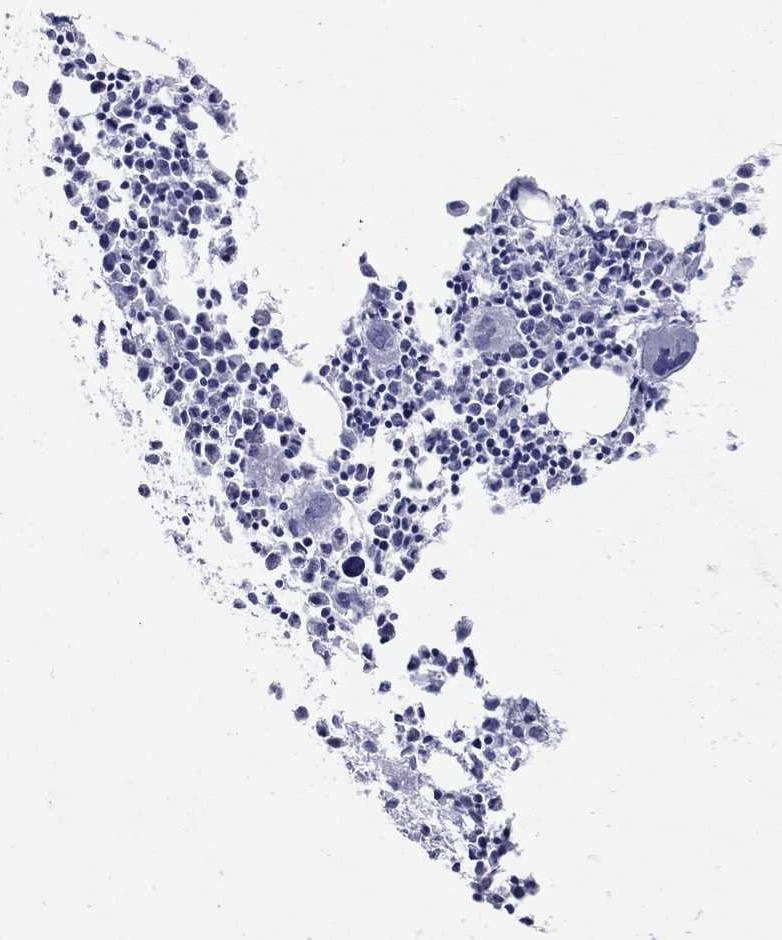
{"staining": {"intensity": "negative", "quantity": "none", "location": "none"}, "tissue": "bone marrow", "cell_type": "Hematopoietic cells", "image_type": "normal", "snomed": [{"axis": "morphology", "description": "Normal tissue, NOS"}, {"axis": "morphology", "description": "Inflammation, NOS"}, {"axis": "topography", "description": "Bone marrow"}], "caption": "A high-resolution histopathology image shows immunohistochemistry (IHC) staining of benign bone marrow, which reveals no significant staining in hematopoietic cells. Nuclei are stained in blue.", "gene": "KRT75", "patient": {"sex": "male", "age": 3}}